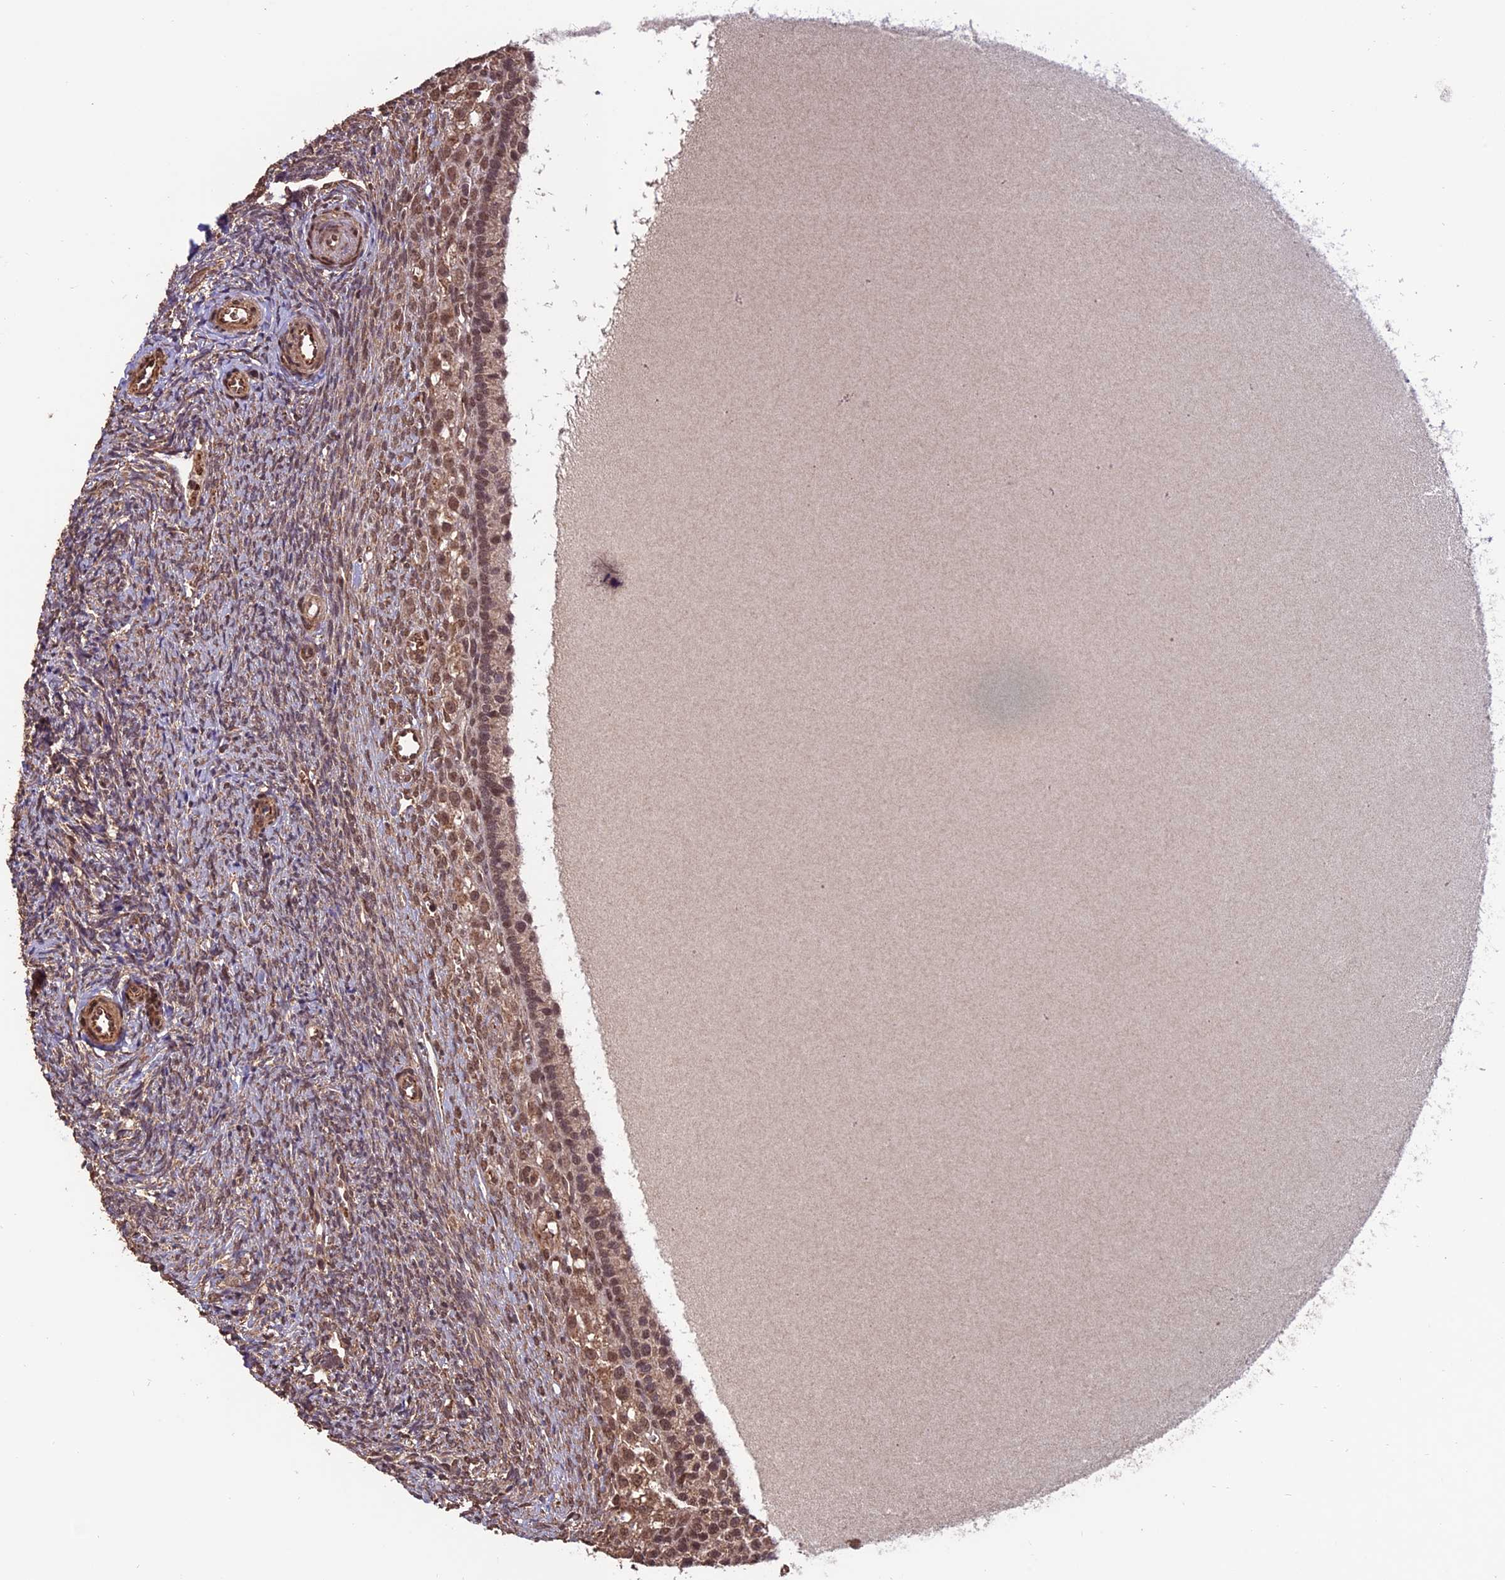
{"staining": {"intensity": "moderate", "quantity": "<25%", "location": "cytoplasmic/membranous,nuclear"}, "tissue": "ovary", "cell_type": "Ovarian stroma cells", "image_type": "normal", "snomed": [{"axis": "morphology", "description": "Normal tissue, NOS"}, {"axis": "topography", "description": "Ovary"}], "caption": "The photomicrograph reveals immunohistochemical staining of benign ovary. There is moderate cytoplasmic/membranous,nuclear expression is identified in approximately <25% of ovarian stroma cells.", "gene": "CABIN1", "patient": {"sex": "female", "age": 41}}